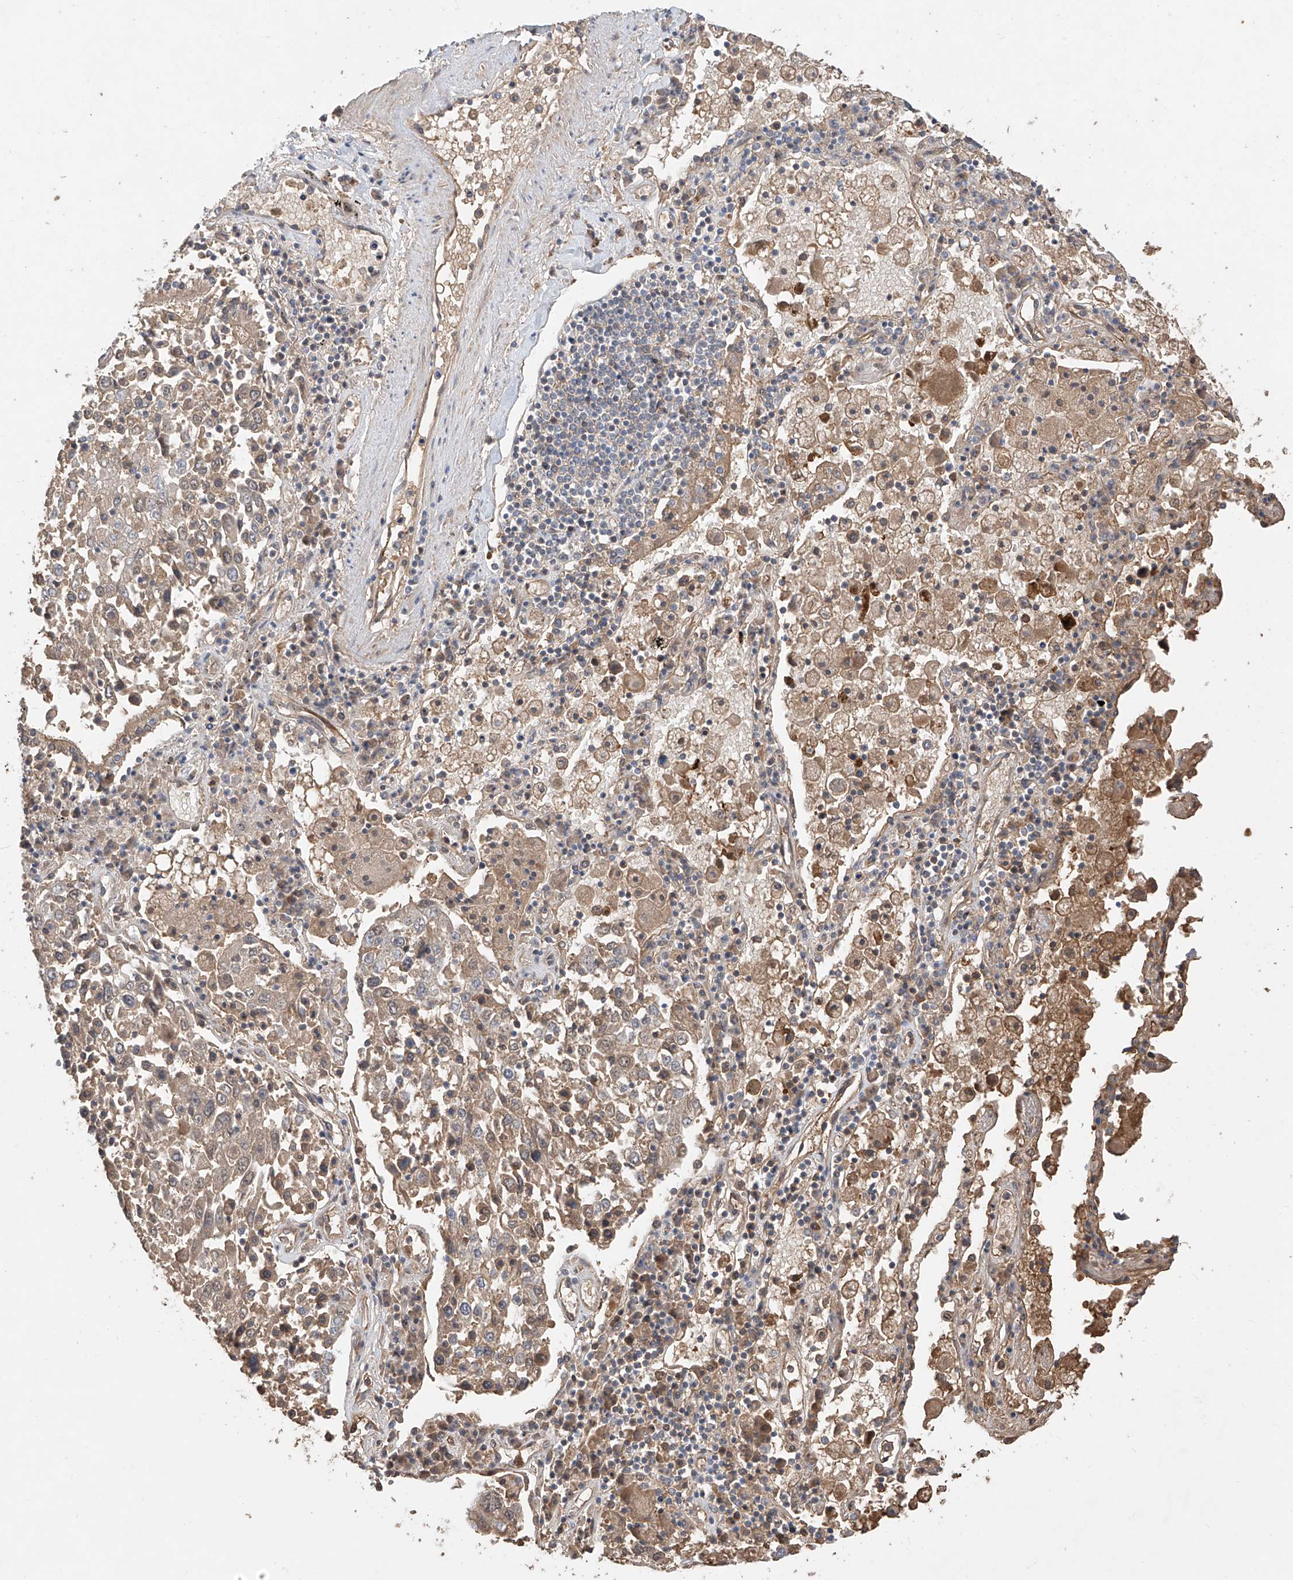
{"staining": {"intensity": "weak", "quantity": "25%-75%", "location": "cytoplasmic/membranous"}, "tissue": "lung cancer", "cell_type": "Tumor cells", "image_type": "cancer", "snomed": [{"axis": "morphology", "description": "Squamous cell carcinoma, NOS"}, {"axis": "topography", "description": "Lung"}], "caption": "Immunohistochemistry (DAB) staining of human lung cancer demonstrates weak cytoplasmic/membranous protein expression in about 25%-75% of tumor cells.", "gene": "CACNA2D4", "patient": {"sex": "male", "age": 65}}